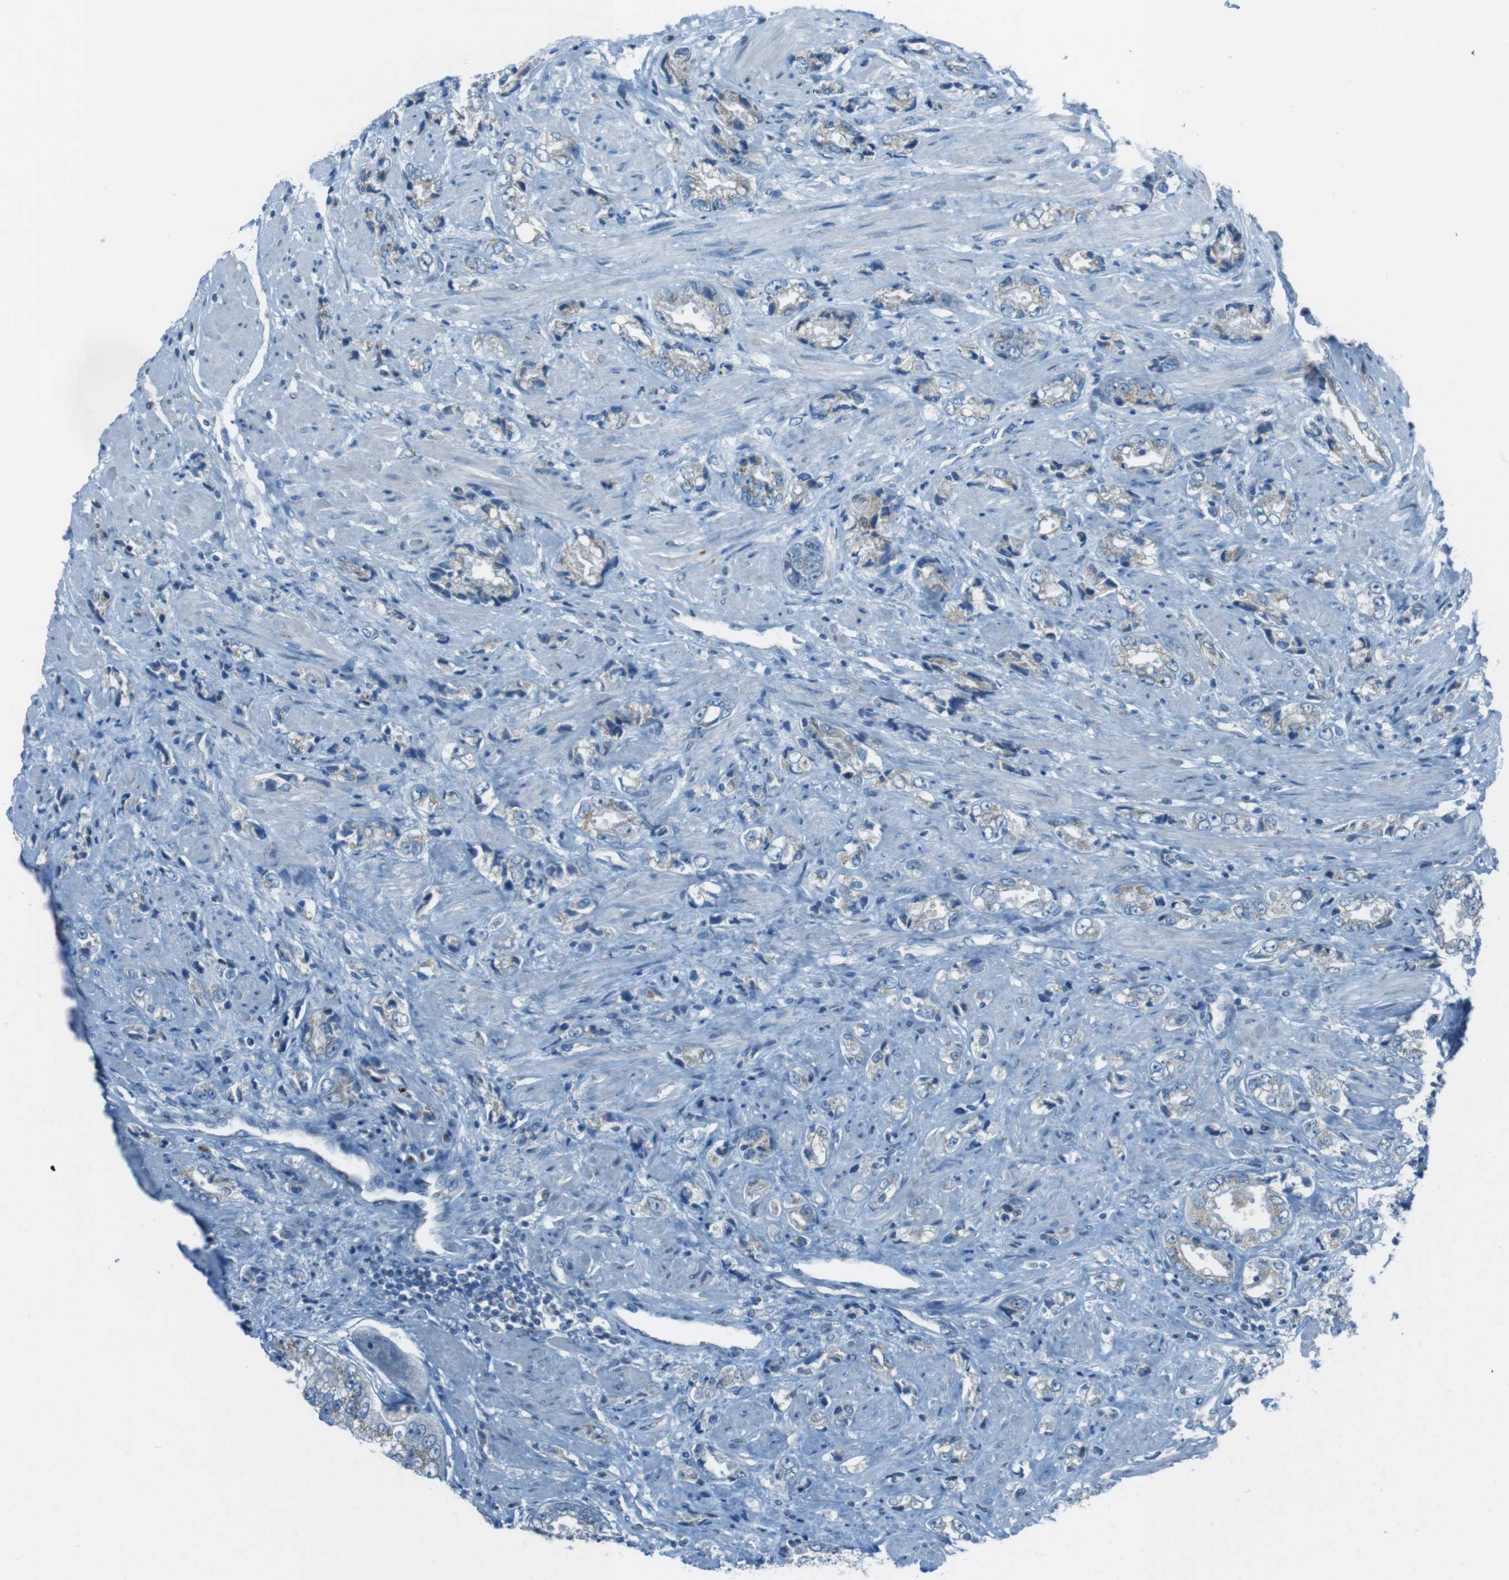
{"staining": {"intensity": "weak", "quantity": "25%-75%", "location": "cytoplasmic/membranous"}, "tissue": "prostate cancer", "cell_type": "Tumor cells", "image_type": "cancer", "snomed": [{"axis": "morphology", "description": "Adenocarcinoma, High grade"}, {"axis": "topography", "description": "Prostate"}], "caption": "IHC (DAB) staining of human prostate cancer (high-grade adenocarcinoma) shows weak cytoplasmic/membranous protein positivity in approximately 25%-75% of tumor cells.", "gene": "TXNDC15", "patient": {"sex": "male", "age": 61}}